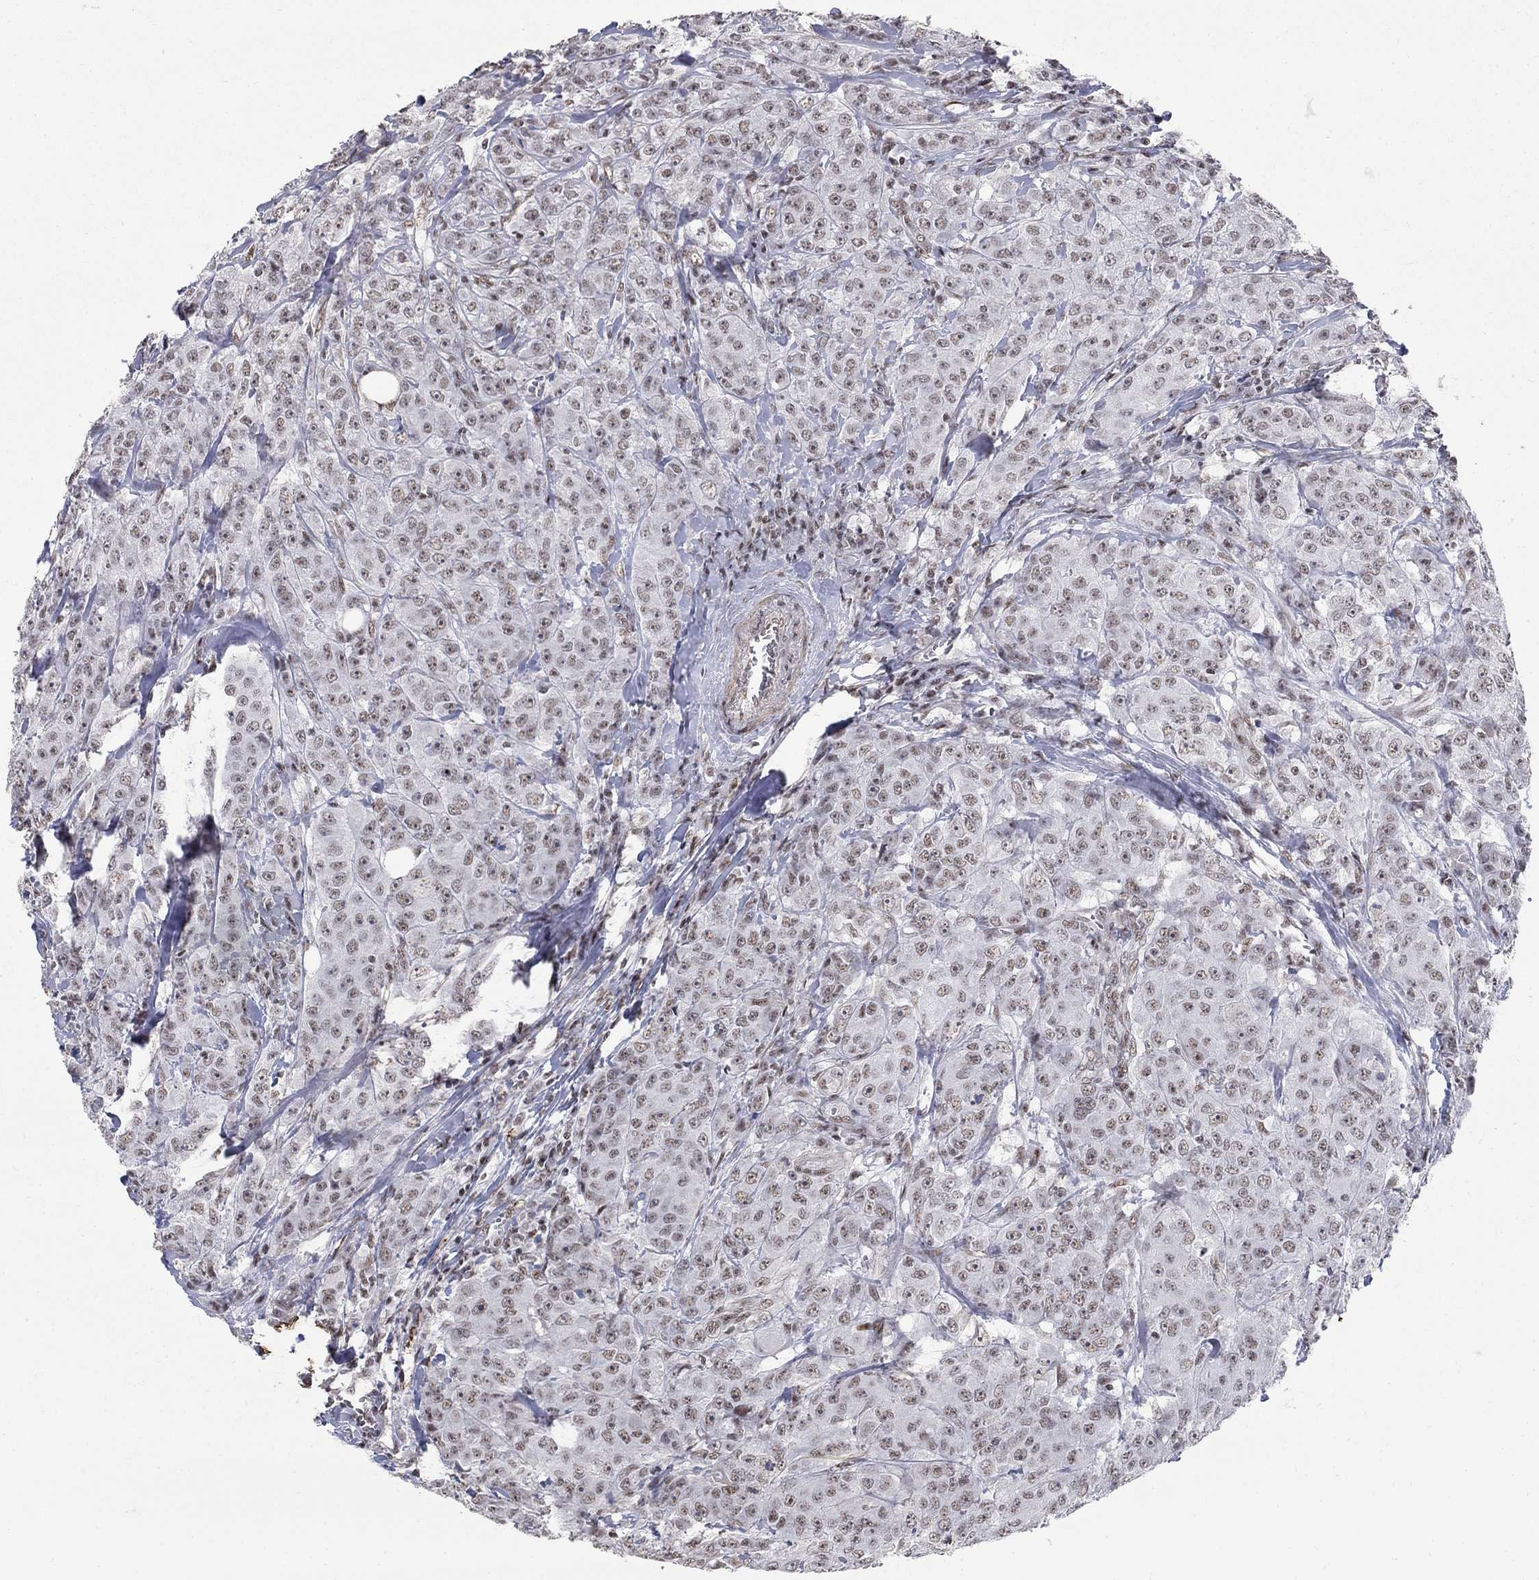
{"staining": {"intensity": "weak", "quantity": "25%-75%", "location": "nuclear"}, "tissue": "breast cancer", "cell_type": "Tumor cells", "image_type": "cancer", "snomed": [{"axis": "morphology", "description": "Duct carcinoma"}, {"axis": "topography", "description": "Breast"}], "caption": "The histopathology image shows immunohistochemical staining of breast invasive ductal carcinoma. There is weak nuclear positivity is present in about 25%-75% of tumor cells.", "gene": "PNISR", "patient": {"sex": "female", "age": 43}}